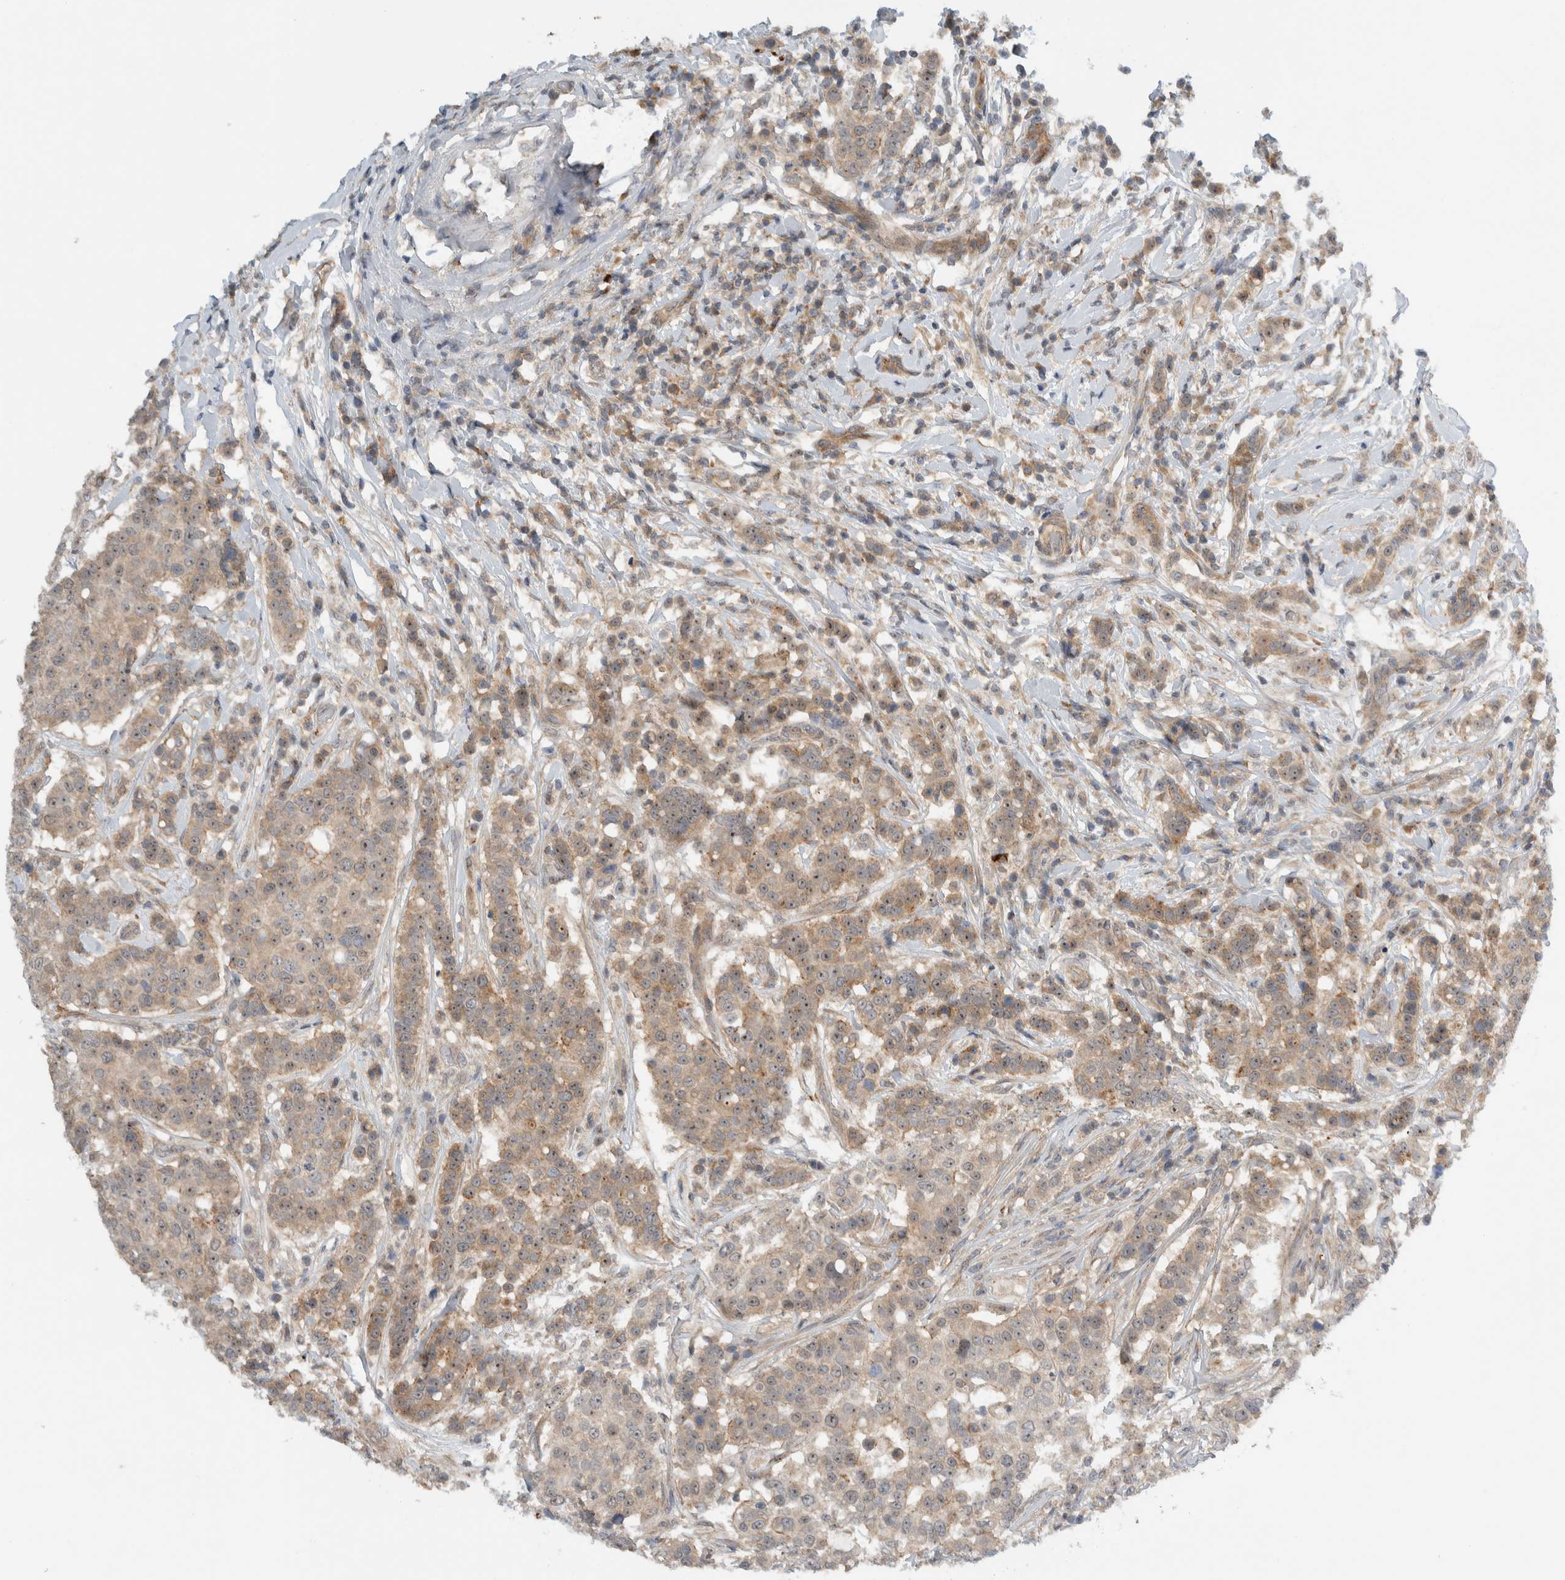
{"staining": {"intensity": "moderate", "quantity": ">75%", "location": "cytoplasmic/membranous,nuclear"}, "tissue": "breast cancer", "cell_type": "Tumor cells", "image_type": "cancer", "snomed": [{"axis": "morphology", "description": "Duct carcinoma"}, {"axis": "topography", "description": "Breast"}], "caption": "High-magnification brightfield microscopy of breast intraductal carcinoma stained with DAB (3,3'-diaminobenzidine) (brown) and counterstained with hematoxylin (blue). tumor cells exhibit moderate cytoplasmic/membranous and nuclear positivity is identified in about>75% of cells.", "gene": "MPRIP", "patient": {"sex": "female", "age": 27}}